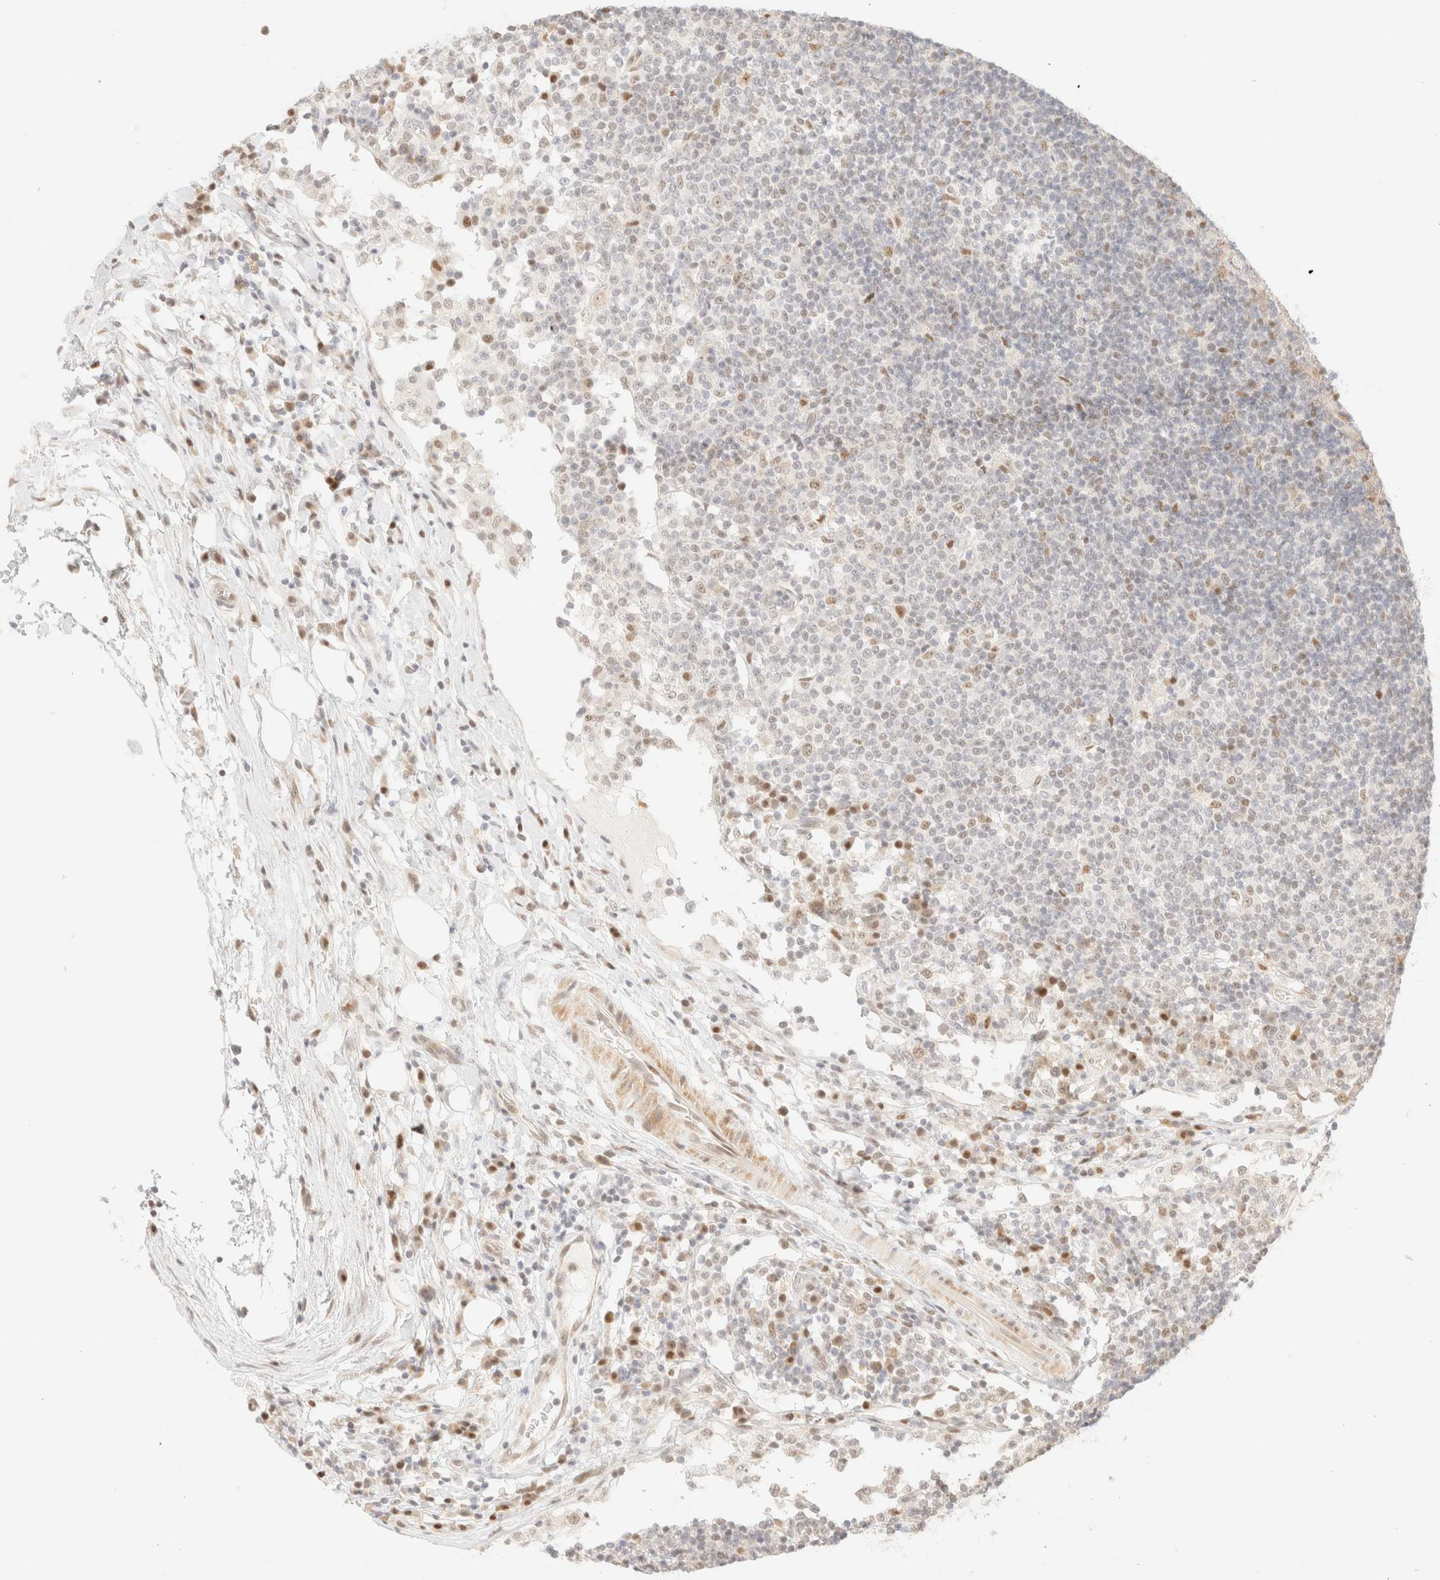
{"staining": {"intensity": "moderate", "quantity": "25%-75%", "location": "cytoplasmic/membranous,nuclear"}, "tissue": "lymph node", "cell_type": "Germinal center cells", "image_type": "normal", "snomed": [{"axis": "morphology", "description": "Normal tissue, NOS"}, {"axis": "topography", "description": "Lymph node"}], "caption": "Normal lymph node demonstrates moderate cytoplasmic/membranous,nuclear positivity in about 25%-75% of germinal center cells, visualized by immunohistochemistry. The staining was performed using DAB, with brown indicating positive protein expression. Nuclei are stained blue with hematoxylin.", "gene": "TSR1", "patient": {"sex": "female", "age": 53}}